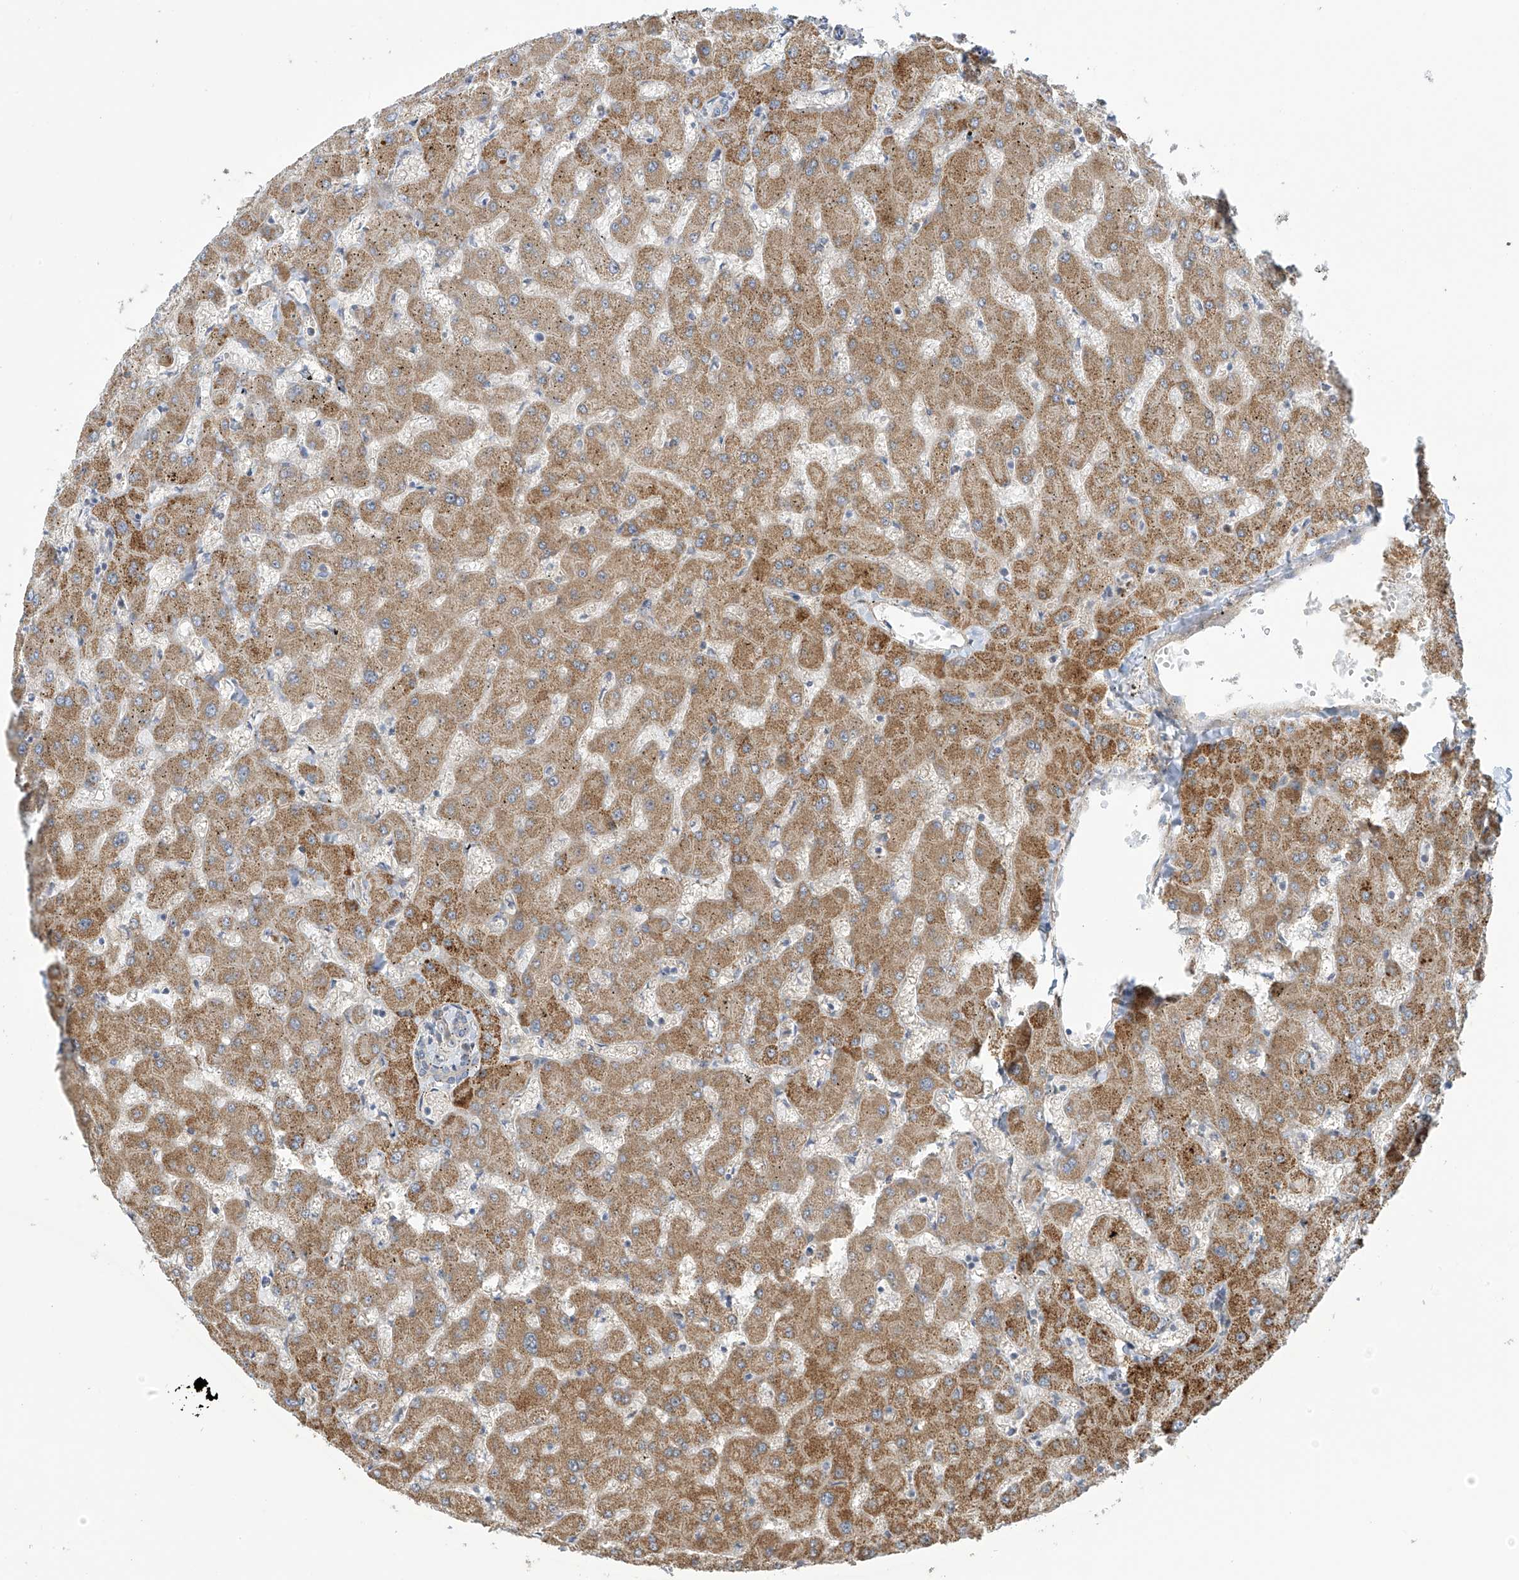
{"staining": {"intensity": "negative", "quantity": "none", "location": "none"}, "tissue": "liver", "cell_type": "Cholangiocytes", "image_type": "normal", "snomed": [{"axis": "morphology", "description": "Normal tissue, NOS"}, {"axis": "topography", "description": "Liver"}], "caption": "Image shows no significant protein positivity in cholangiocytes of normal liver. (DAB (3,3'-diaminobenzidine) immunohistochemistry (IHC) with hematoxylin counter stain).", "gene": "ZNF641", "patient": {"sex": "female", "age": 63}}